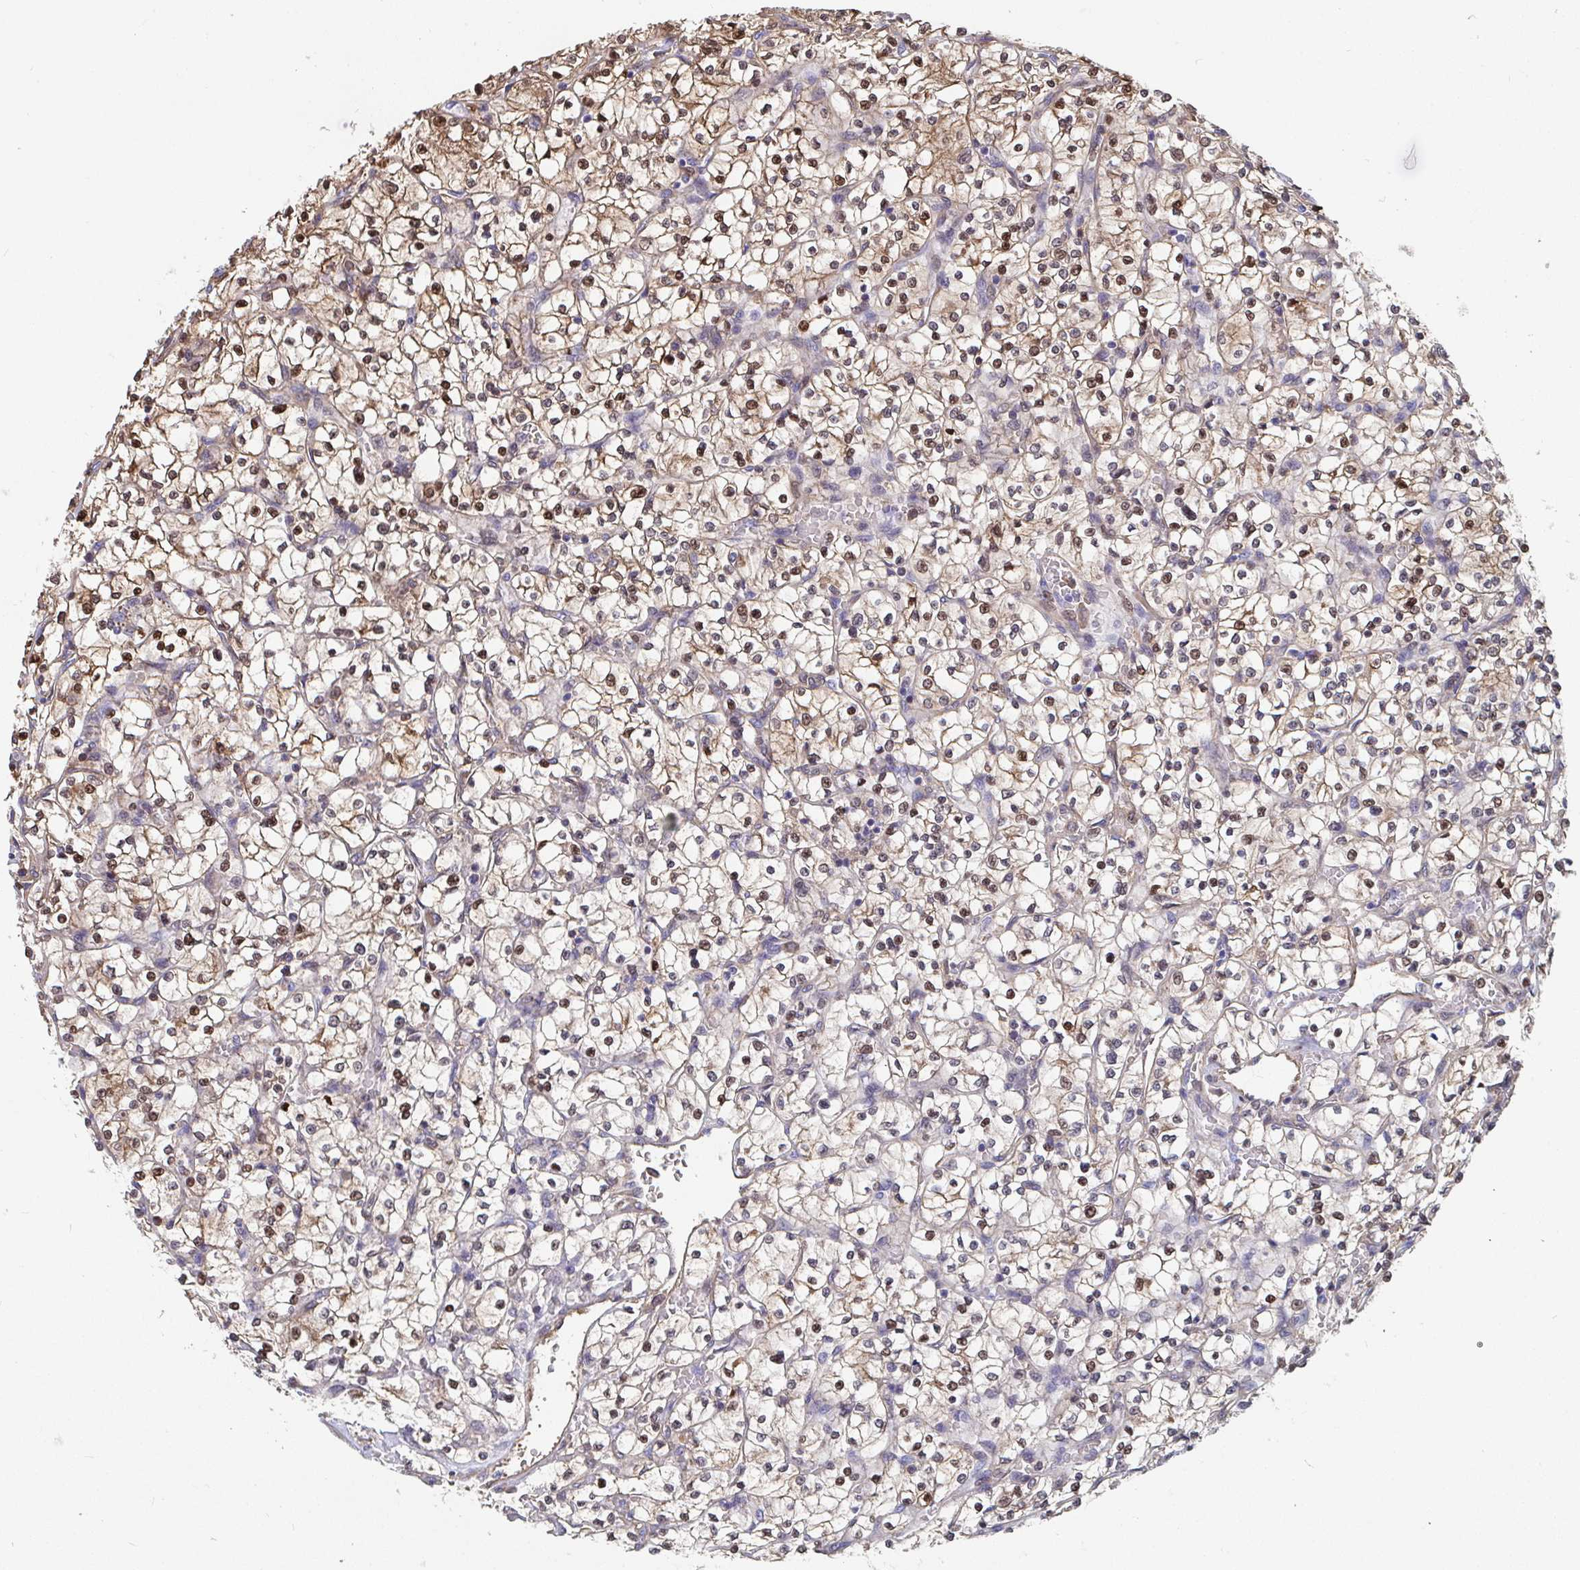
{"staining": {"intensity": "strong", "quantity": "25%-75%", "location": "cytoplasmic/membranous,nuclear"}, "tissue": "renal cancer", "cell_type": "Tumor cells", "image_type": "cancer", "snomed": [{"axis": "morphology", "description": "Adenocarcinoma, NOS"}, {"axis": "topography", "description": "Kidney"}], "caption": "Renal adenocarcinoma was stained to show a protein in brown. There is high levels of strong cytoplasmic/membranous and nuclear staining in approximately 25%-75% of tumor cells.", "gene": "P2RX3", "patient": {"sex": "female", "age": 64}}